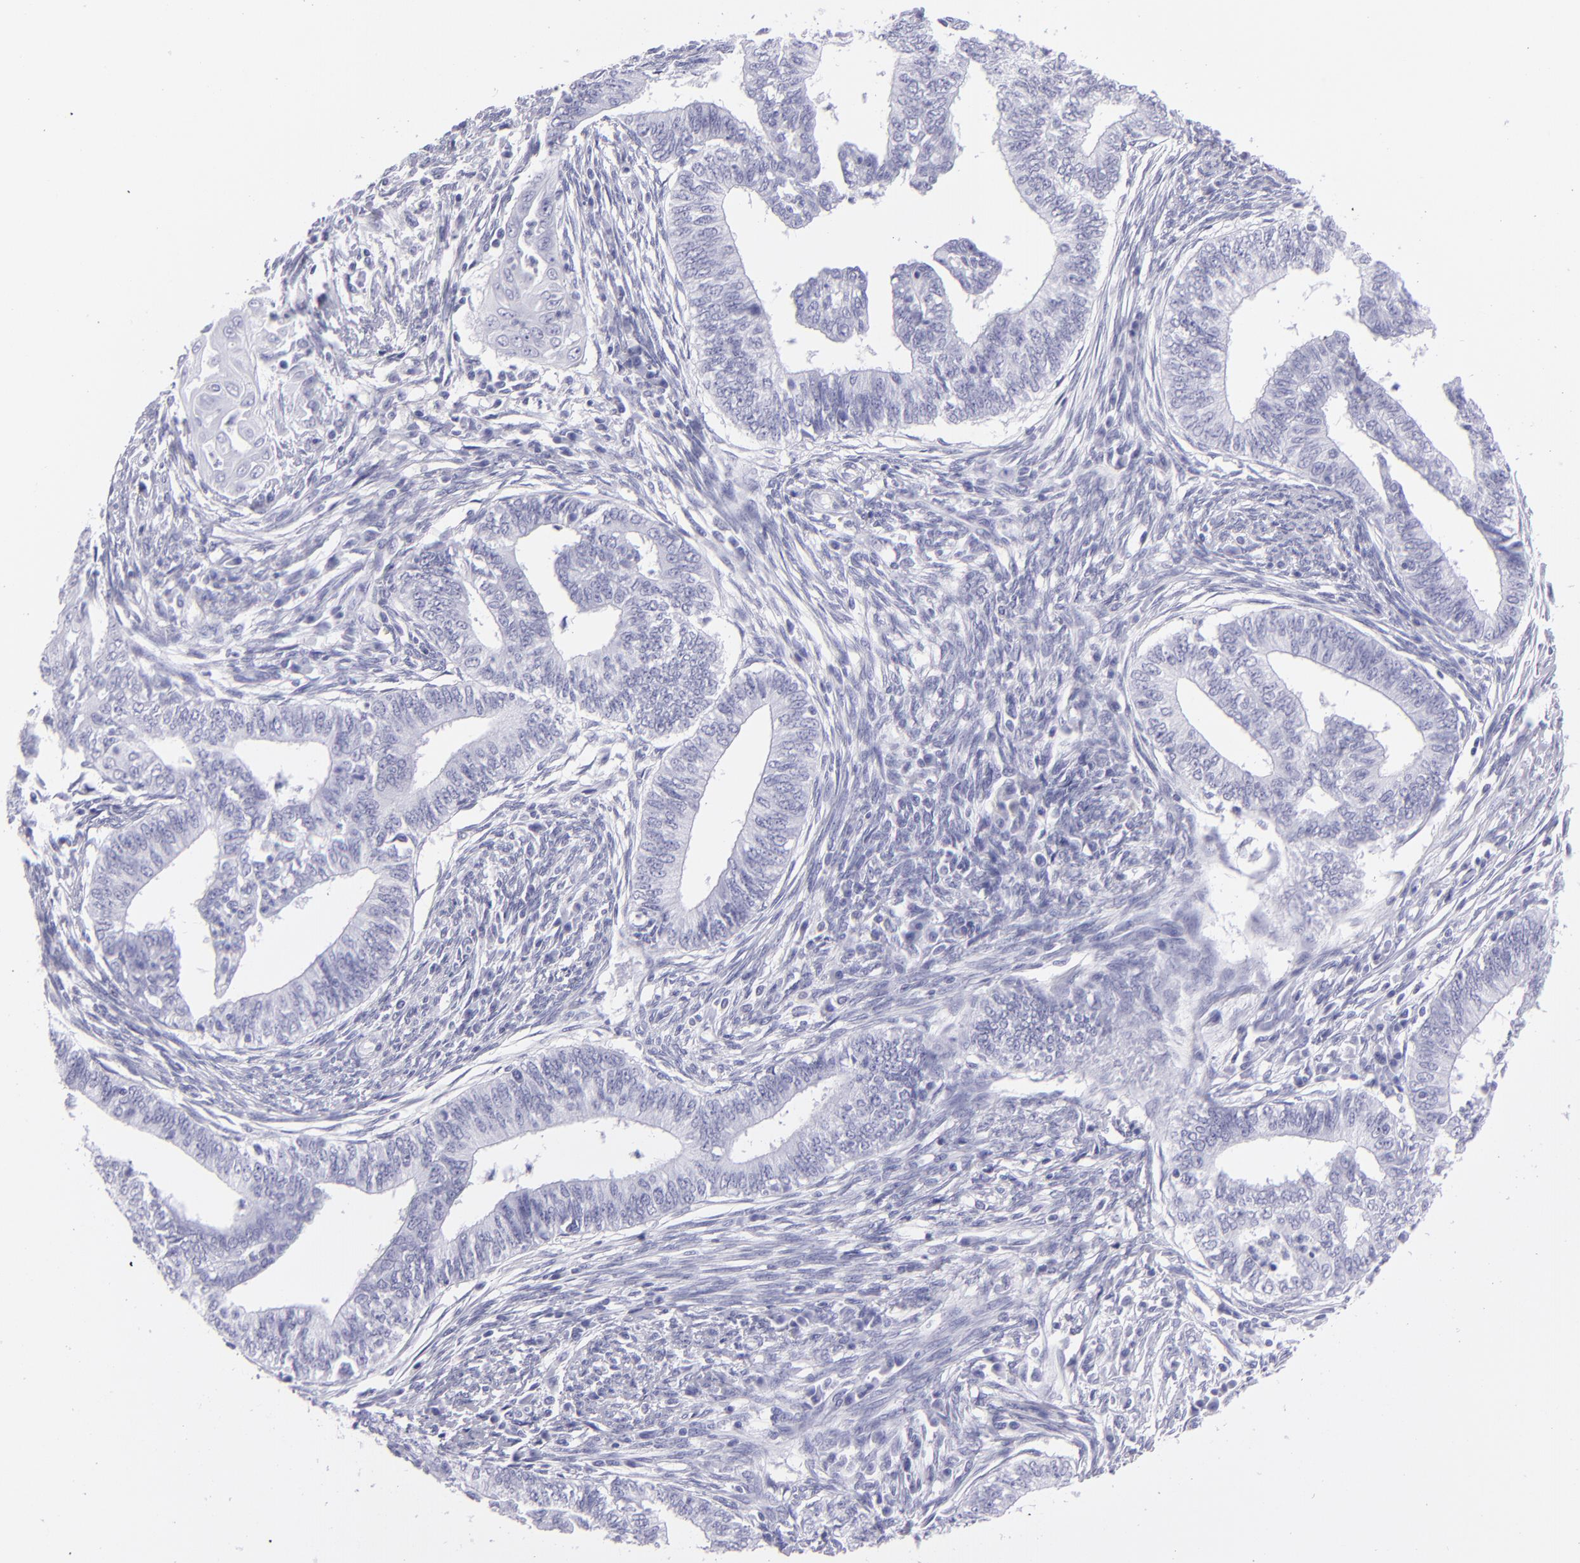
{"staining": {"intensity": "negative", "quantity": "none", "location": "none"}, "tissue": "endometrial cancer", "cell_type": "Tumor cells", "image_type": "cancer", "snomed": [{"axis": "morphology", "description": "Adenocarcinoma, NOS"}, {"axis": "topography", "description": "Endometrium"}], "caption": "IHC histopathology image of neoplastic tissue: human adenocarcinoma (endometrial) stained with DAB (3,3'-diaminobenzidine) shows no significant protein staining in tumor cells. Nuclei are stained in blue.", "gene": "PVALB", "patient": {"sex": "female", "age": 66}}